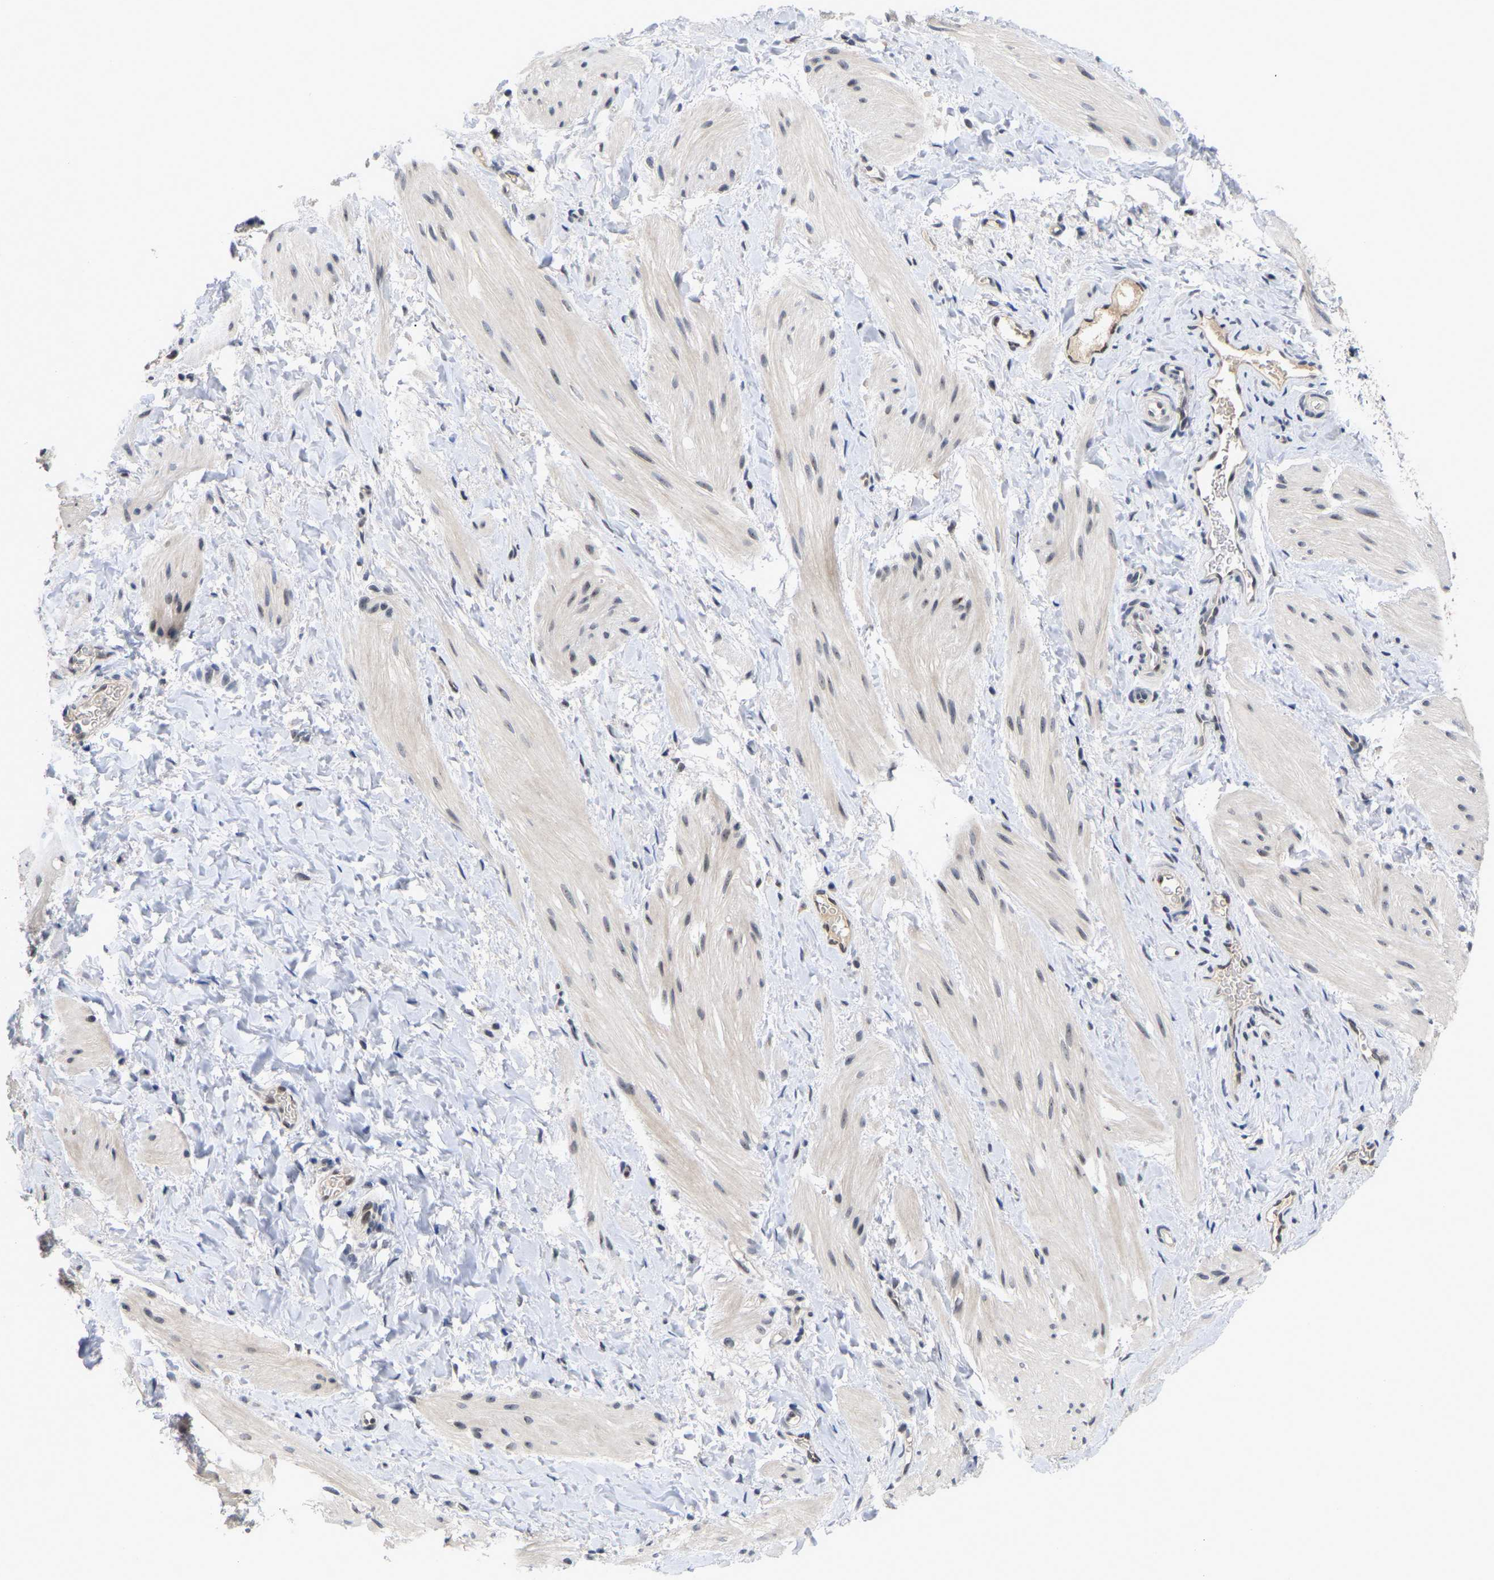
{"staining": {"intensity": "negative", "quantity": "none", "location": "none"}, "tissue": "smooth muscle", "cell_type": "Smooth muscle cells", "image_type": "normal", "snomed": [{"axis": "morphology", "description": "Normal tissue, NOS"}, {"axis": "topography", "description": "Smooth muscle"}], "caption": "The immunohistochemistry (IHC) micrograph has no significant expression in smooth muscle cells of smooth muscle.", "gene": "NLE1", "patient": {"sex": "male", "age": 16}}